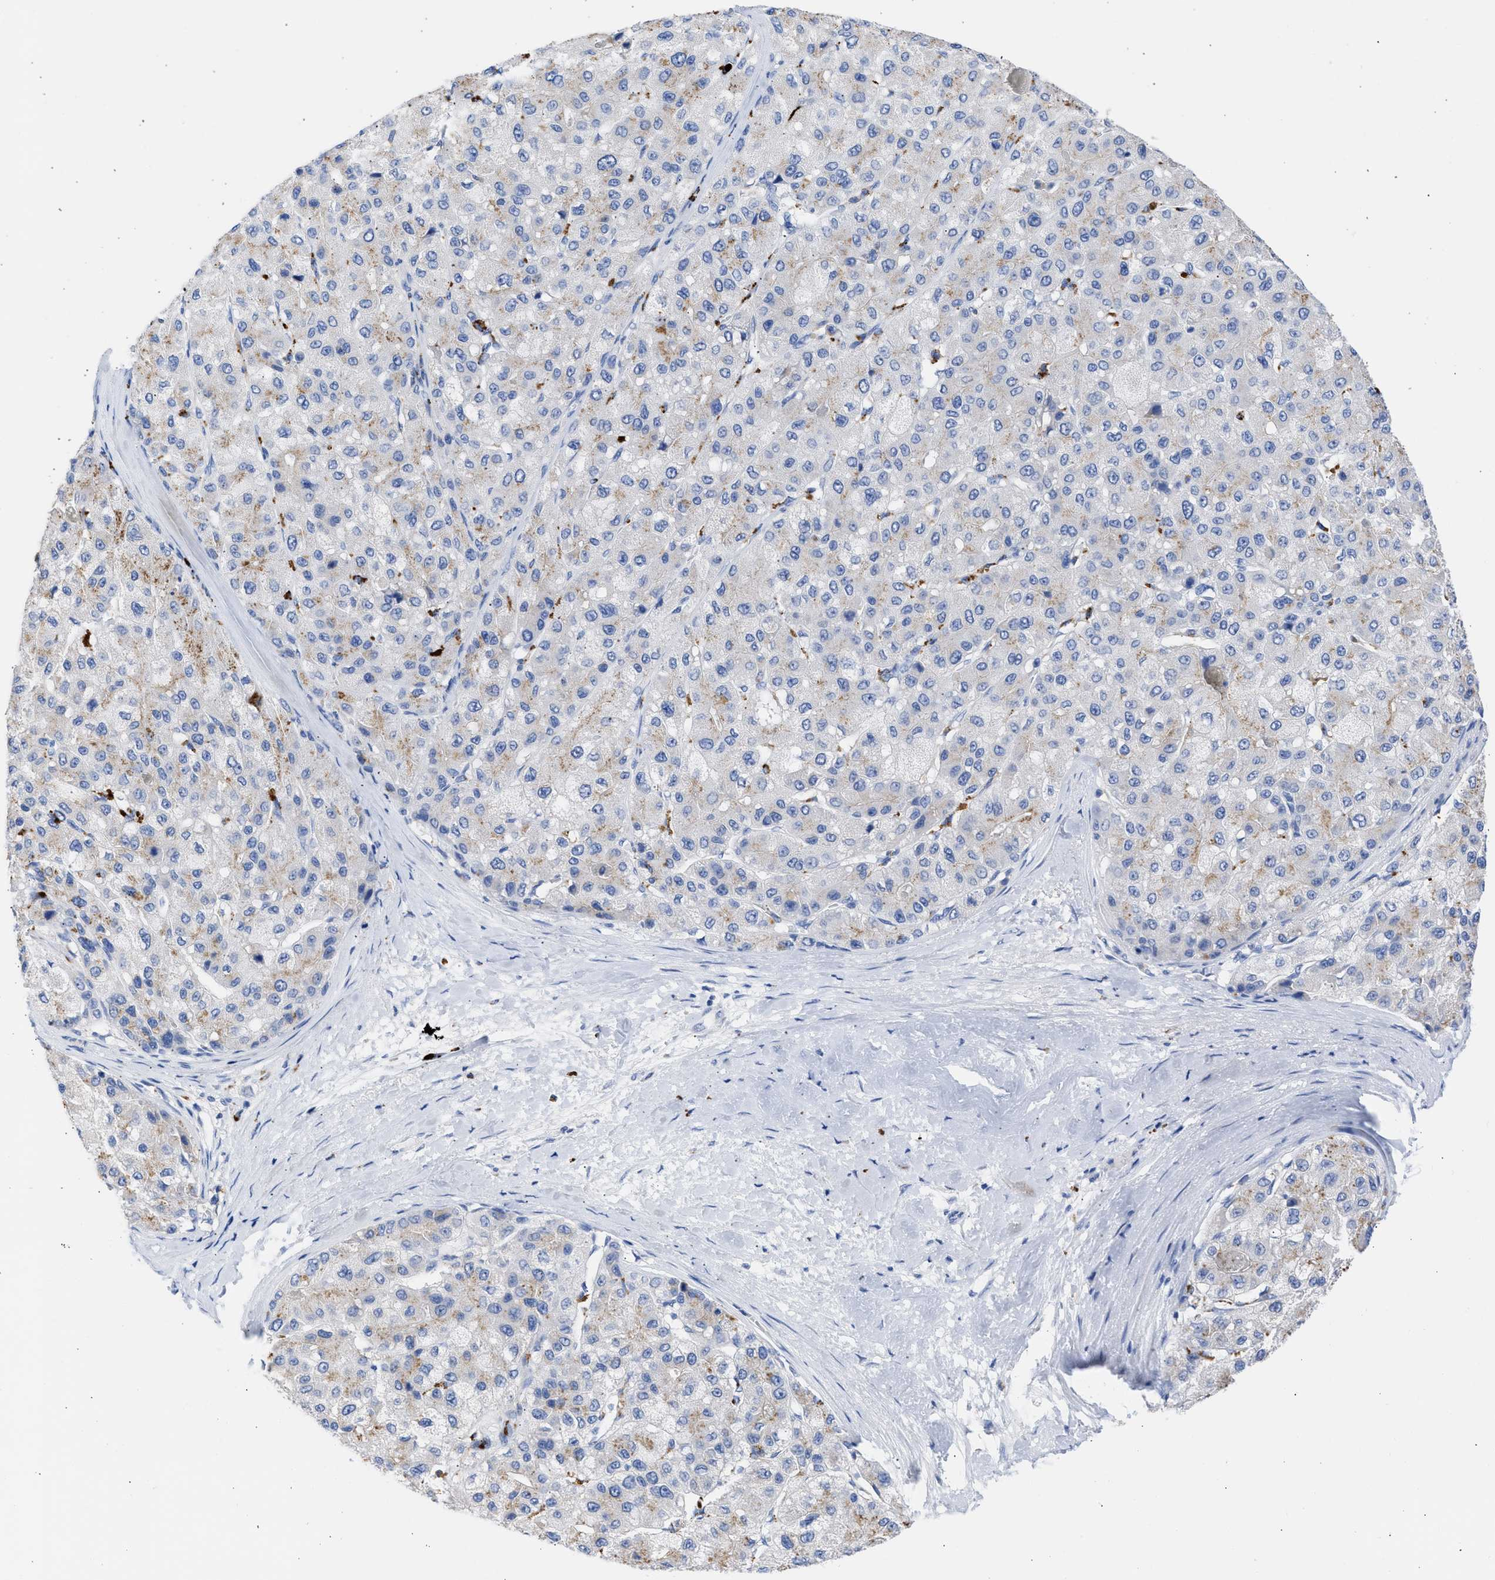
{"staining": {"intensity": "moderate", "quantity": "<25%", "location": "cytoplasmic/membranous"}, "tissue": "liver cancer", "cell_type": "Tumor cells", "image_type": "cancer", "snomed": [{"axis": "morphology", "description": "Carcinoma, Hepatocellular, NOS"}, {"axis": "topography", "description": "Liver"}], "caption": "Brown immunohistochemical staining in human liver cancer (hepatocellular carcinoma) demonstrates moderate cytoplasmic/membranous positivity in about <25% of tumor cells. The staining was performed using DAB, with brown indicating positive protein expression. Nuclei are stained blue with hematoxylin.", "gene": "RSPH1", "patient": {"sex": "male", "age": 80}}